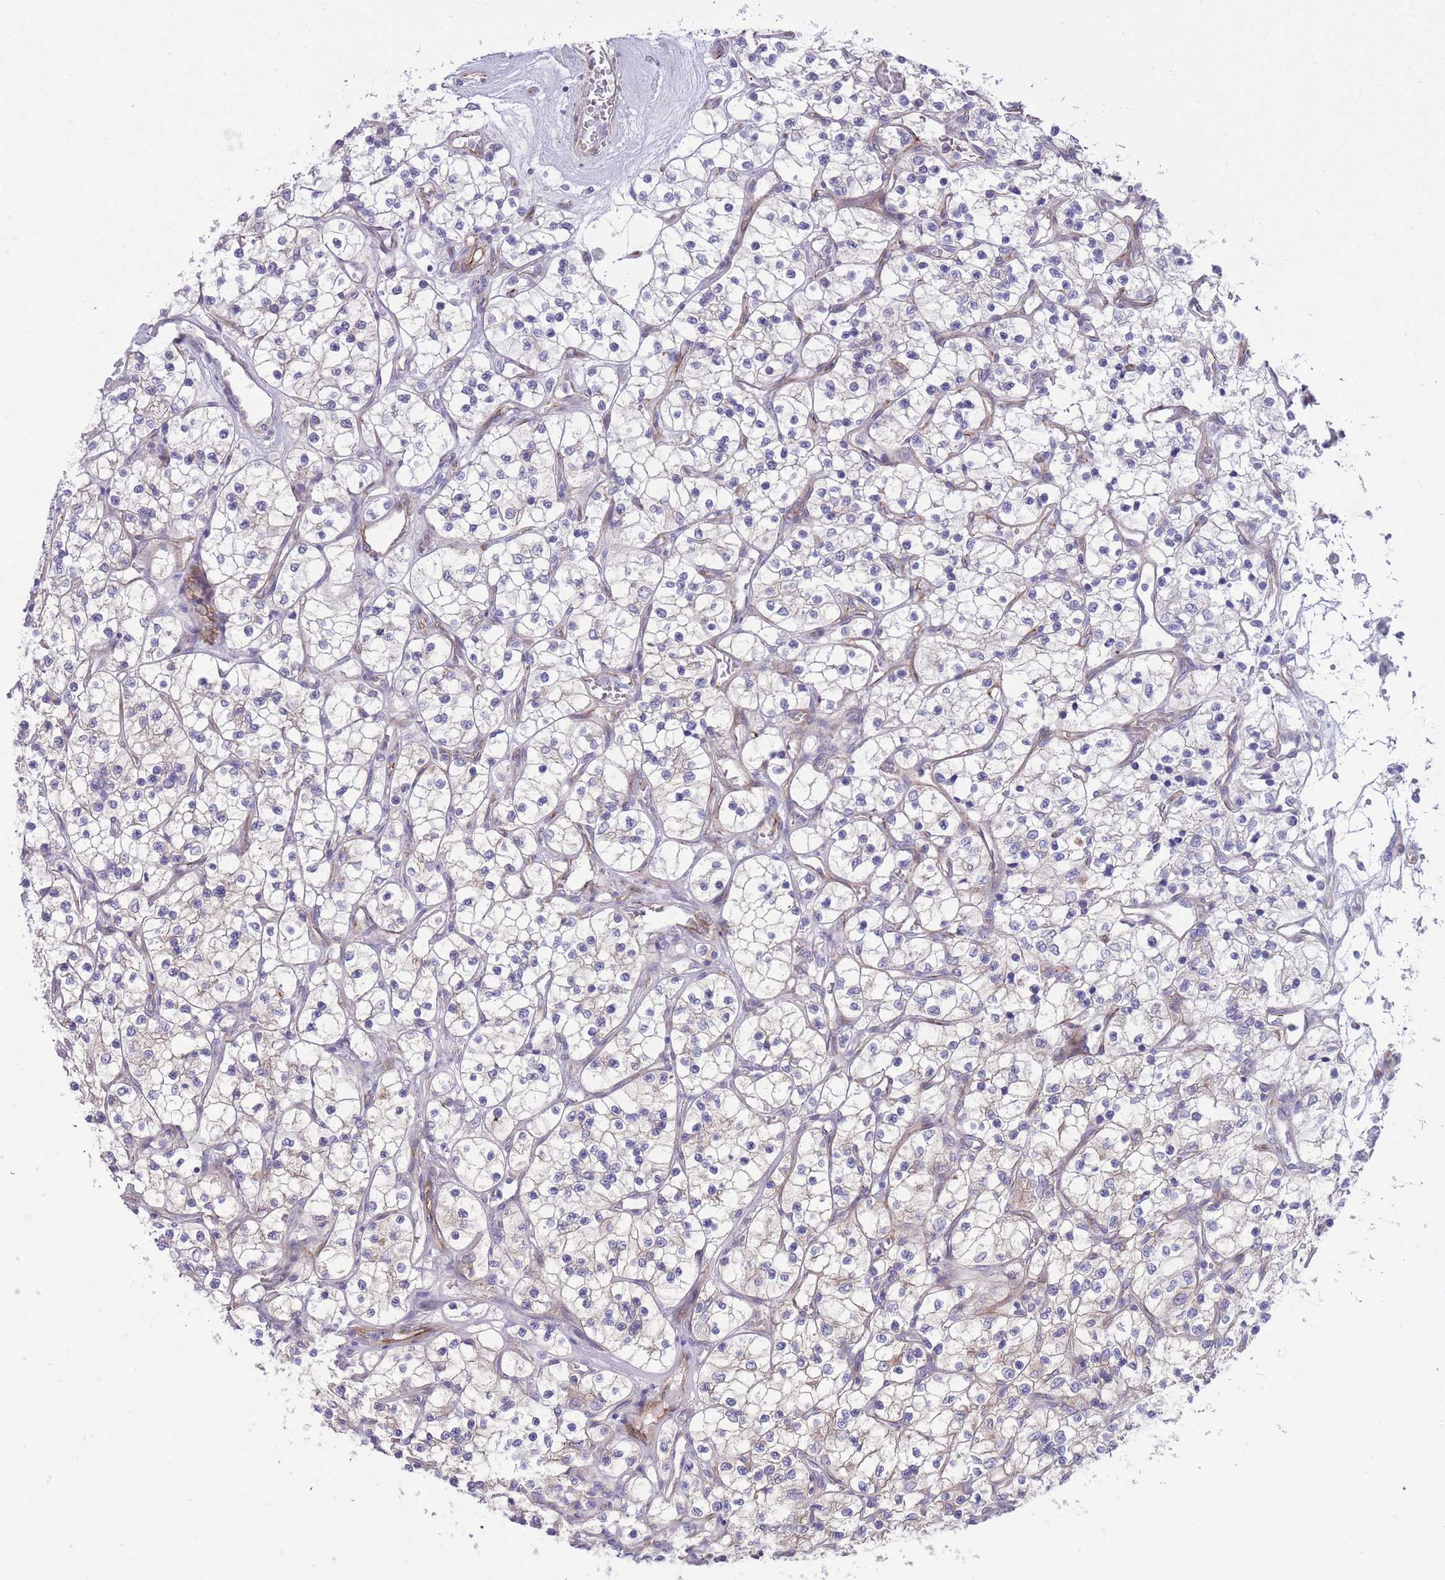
{"staining": {"intensity": "negative", "quantity": "none", "location": "none"}, "tissue": "renal cancer", "cell_type": "Tumor cells", "image_type": "cancer", "snomed": [{"axis": "morphology", "description": "Adenocarcinoma, NOS"}, {"axis": "topography", "description": "Kidney"}], "caption": "Renal cancer was stained to show a protein in brown. There is no significant expression in tumor cells. Nuclei are stained in blue.", "gene": "RGS11", "patient": {"sex": "female", "age": 69}}